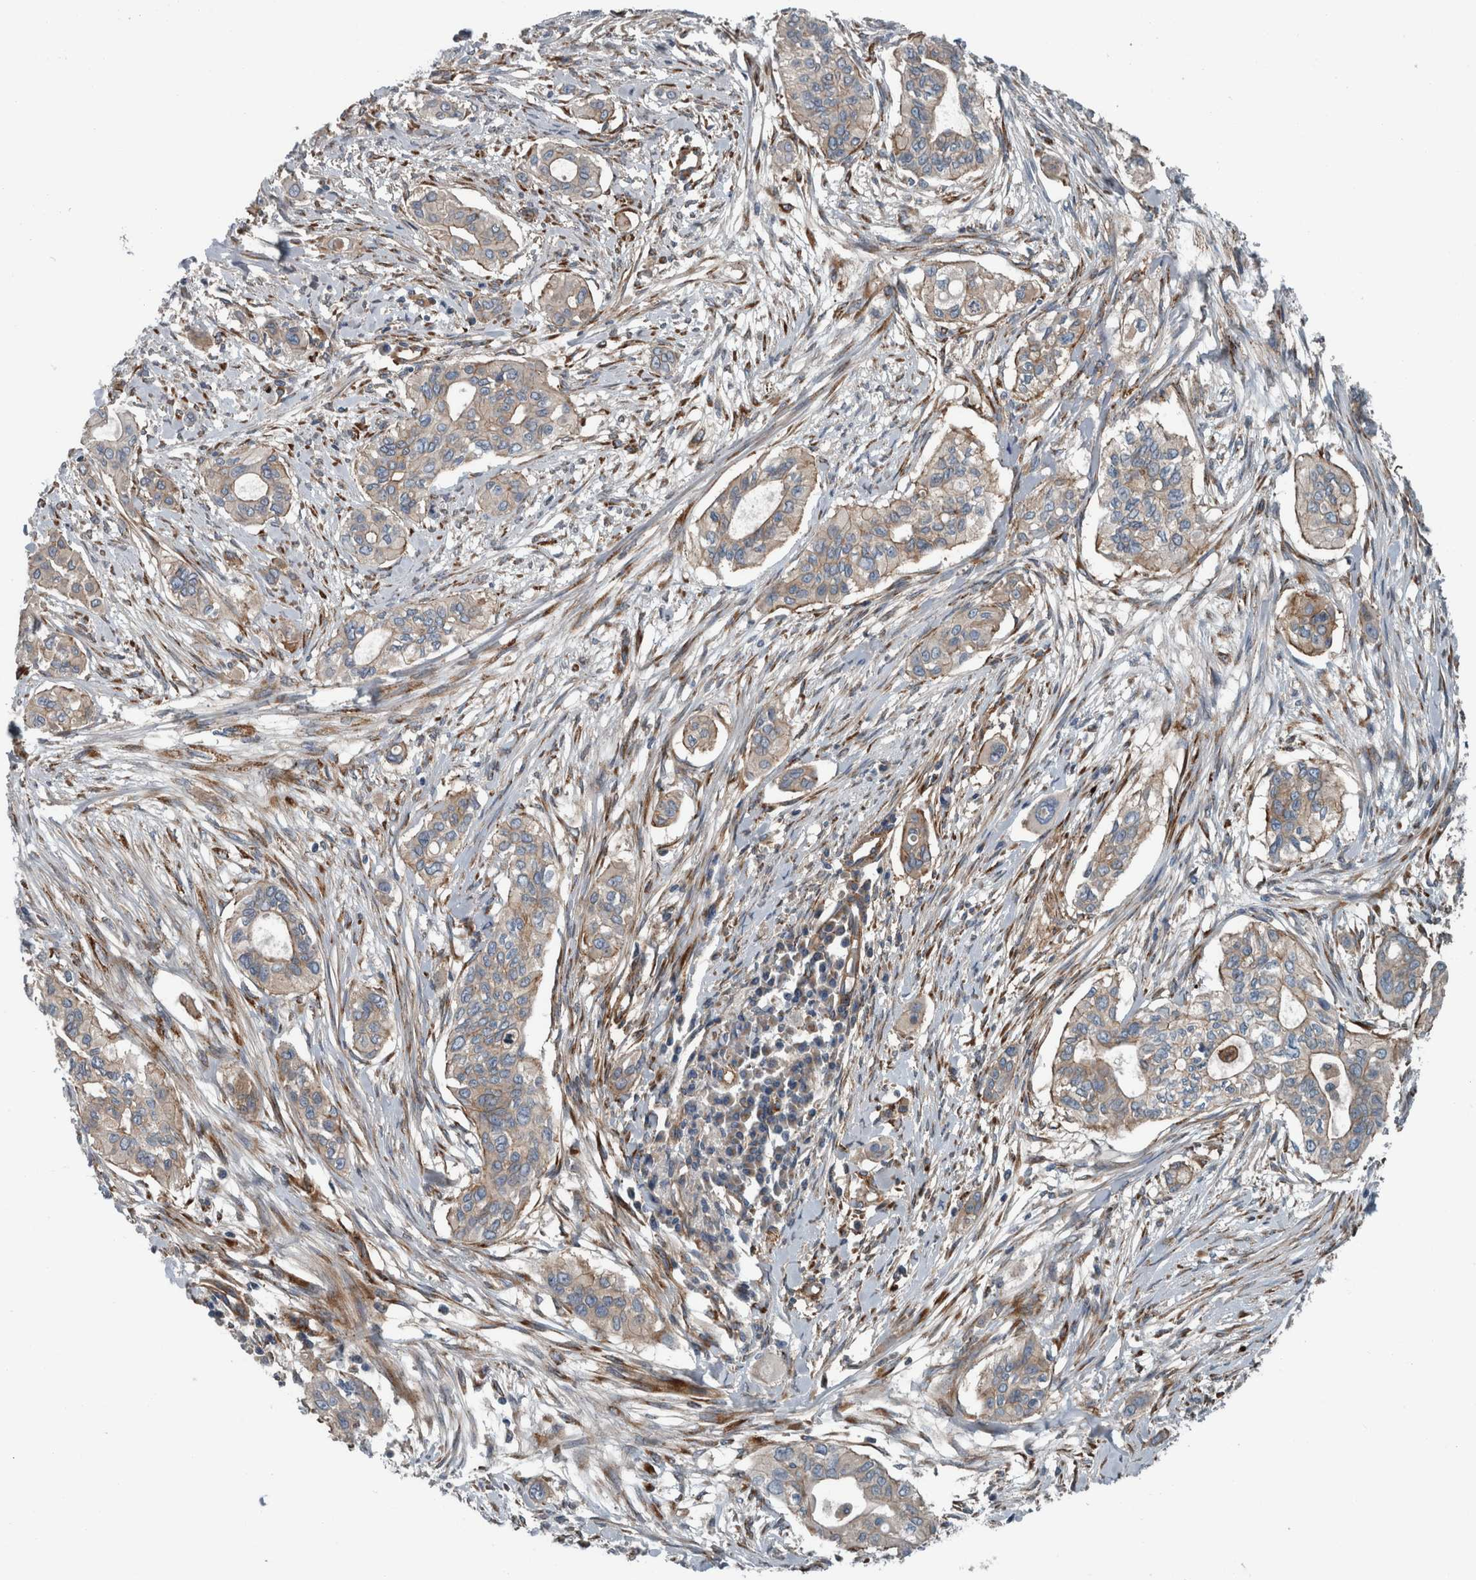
{"staining": {"intensity": "weak", "quantity": ">75%", "location": "cytoplasmic/membranous"}, "tissue": "pancreatic cancer", "cell_type": "Tumor cells", "image_type": "cancer", "snomed": [{"axis": "morphology", "description": "Adenocarcinoma, NOS"}, {"axis": "topography", "description": "Pancreas"}], "caption": "Pancreatic cancer stained with a brown dye reveals weak cytoplasmic/membranous positive positivity in about >75% of tumor cells.", "gene": "GLT8D2", "patient": {"sex": "female", "age": 60}}